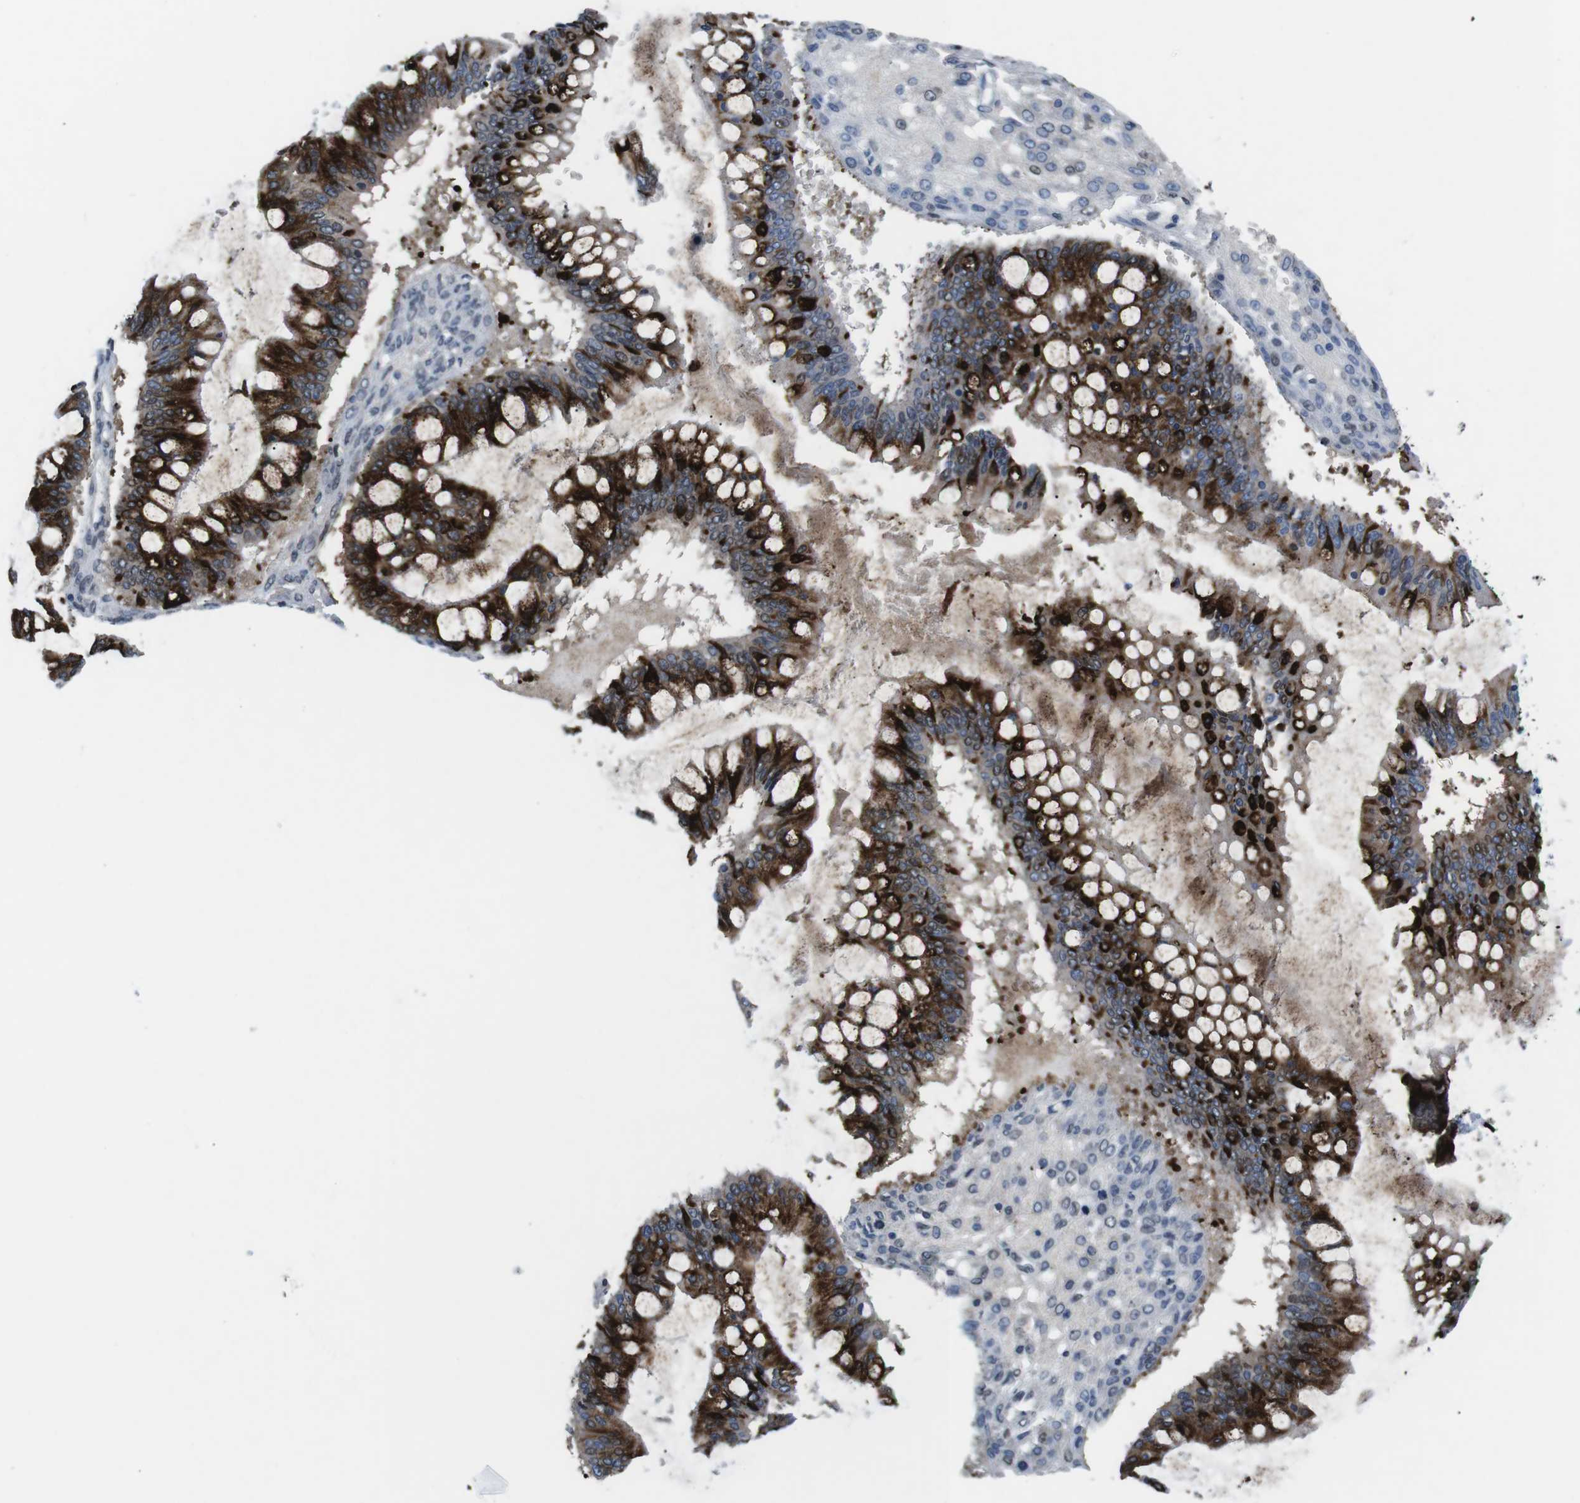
{"staining": {"intensity": "strong", "quantity": ">75%", "location": "cytoplasmic/membranous"}, "tissue": "ovarian cancer", "cell_type": "Tumor cells", "image_type": "cancer", "snomed": [{"axis": "morphology", "description": "Cystadenocarcinoma, mucinous, NOS"}, {"axis": "topography", "description": "Ovary"}], "caption": "About >75% of tumor cells in human mucinous cystadenocarcinoma (ovarian) reveal strong cytoplasmic/membranous protein staining as visualized by brown immunohistochemical staining.", "gene": "MUC2", "patient": {"sex": "female", "age": 73}}